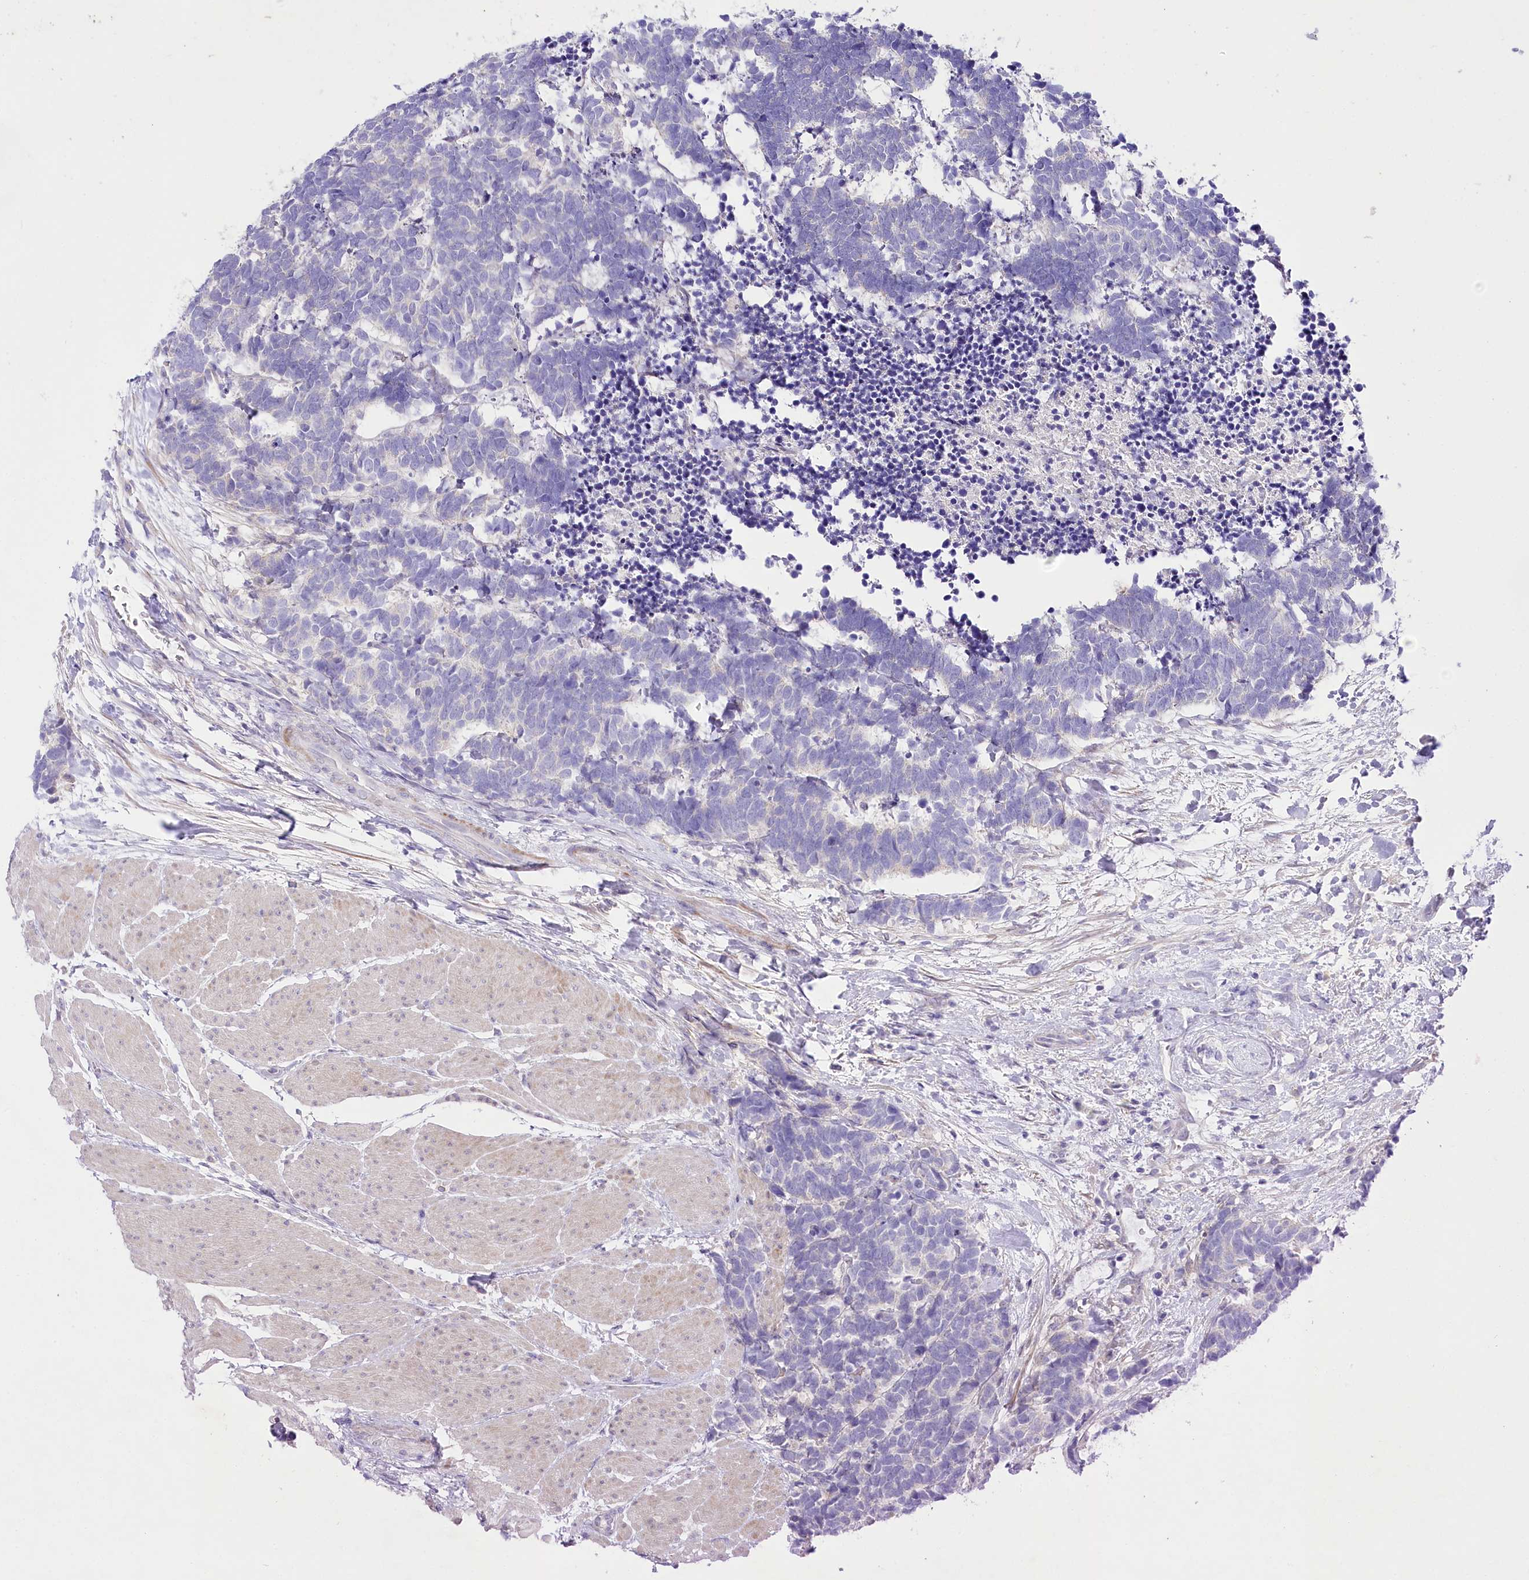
{"staining": {"intensity": "negative", "quantity": "none", "location": "none"}, "tissue": "carcinoid", "cell_type": "Tumor cells", "image_type": "cancer", "snomed": [{"axis": "morphology", "description": "Carcinoma, NOS"}, {"axis": "morphology", "description": "Carcinoid, malignant, NOS"}, {"axis": "topography", "description": "Urinary bladder"}], "caption": "Protein analysis of malignant carcinoid displays no significant staining in tumor cells.", "gene": "LRRC14B", "patient": {"sex": "male", "age": 57}}